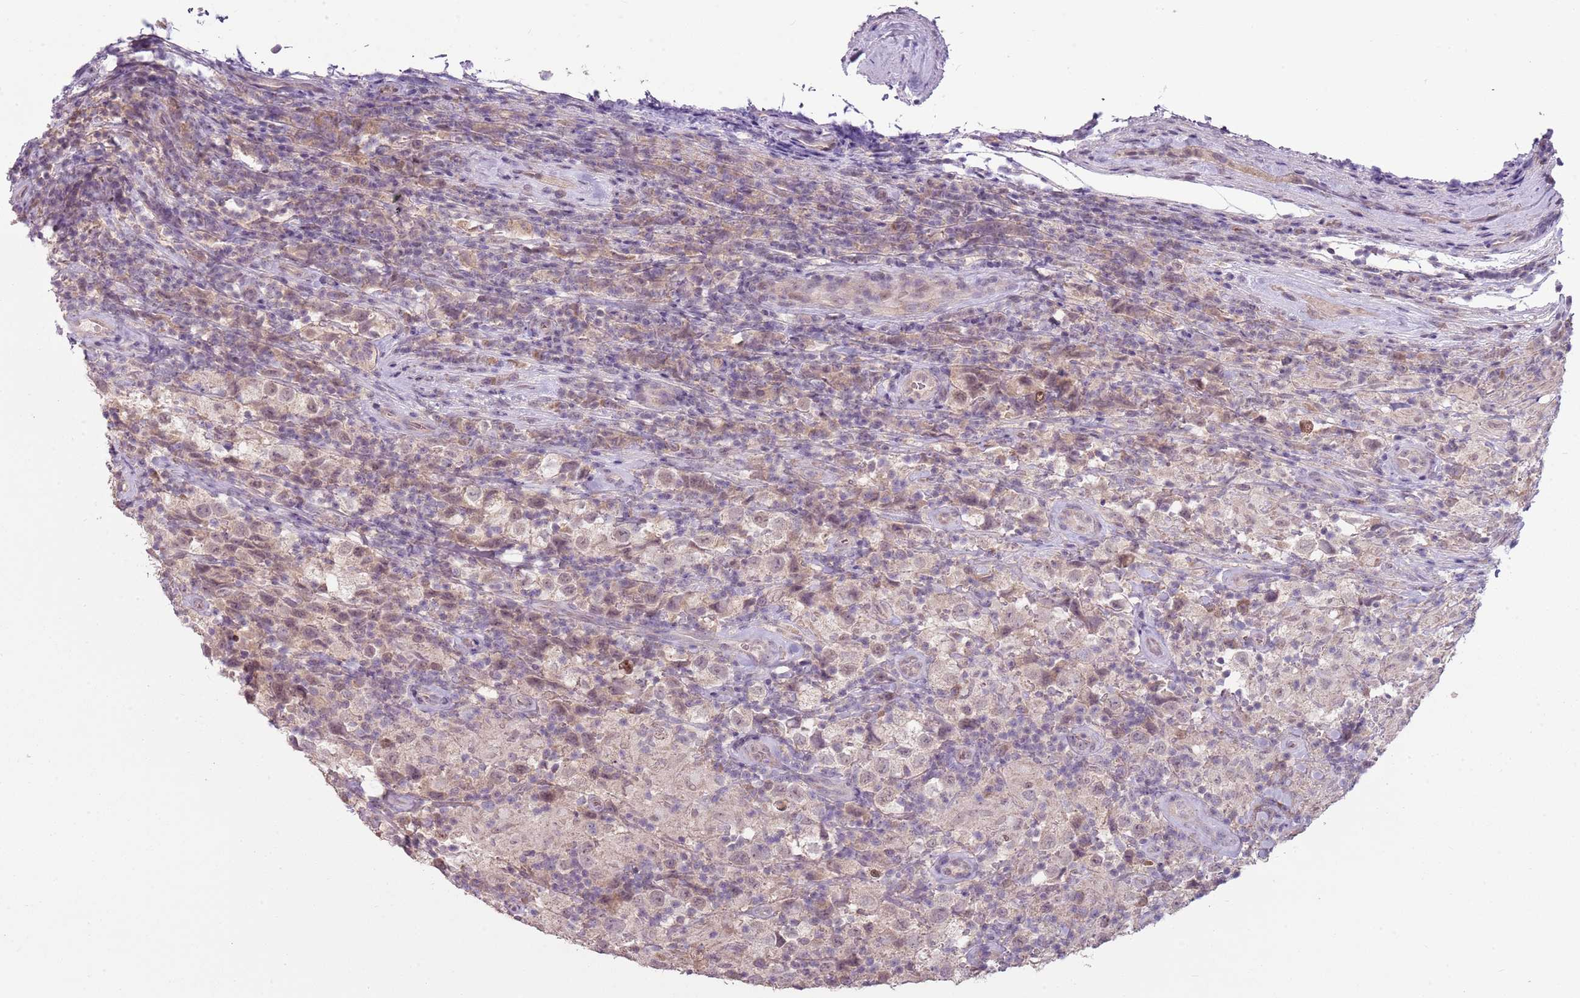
{"staining": {"intensity": "weak", "quantity": "25%-75%", "location": "nuclear"}, "tissue": "testis cancer", "cell_type": "Tumor cells", "image_type": "cancer", "snomed": [{"axis": "morphology", "description": "Seminoma, NOS"}, {"axis": "morphology", "description": "Carcinoma, Embryonal, NOS"}, {"axis": "topography", "description": "Testis"}], "caption": "An image of testis embryonal carcinoma stained for a protein reveals weak nuclear brown staining in tumor cells.", "gene": "TEKT4", "patient": {"sex": "male", "age": 41}}